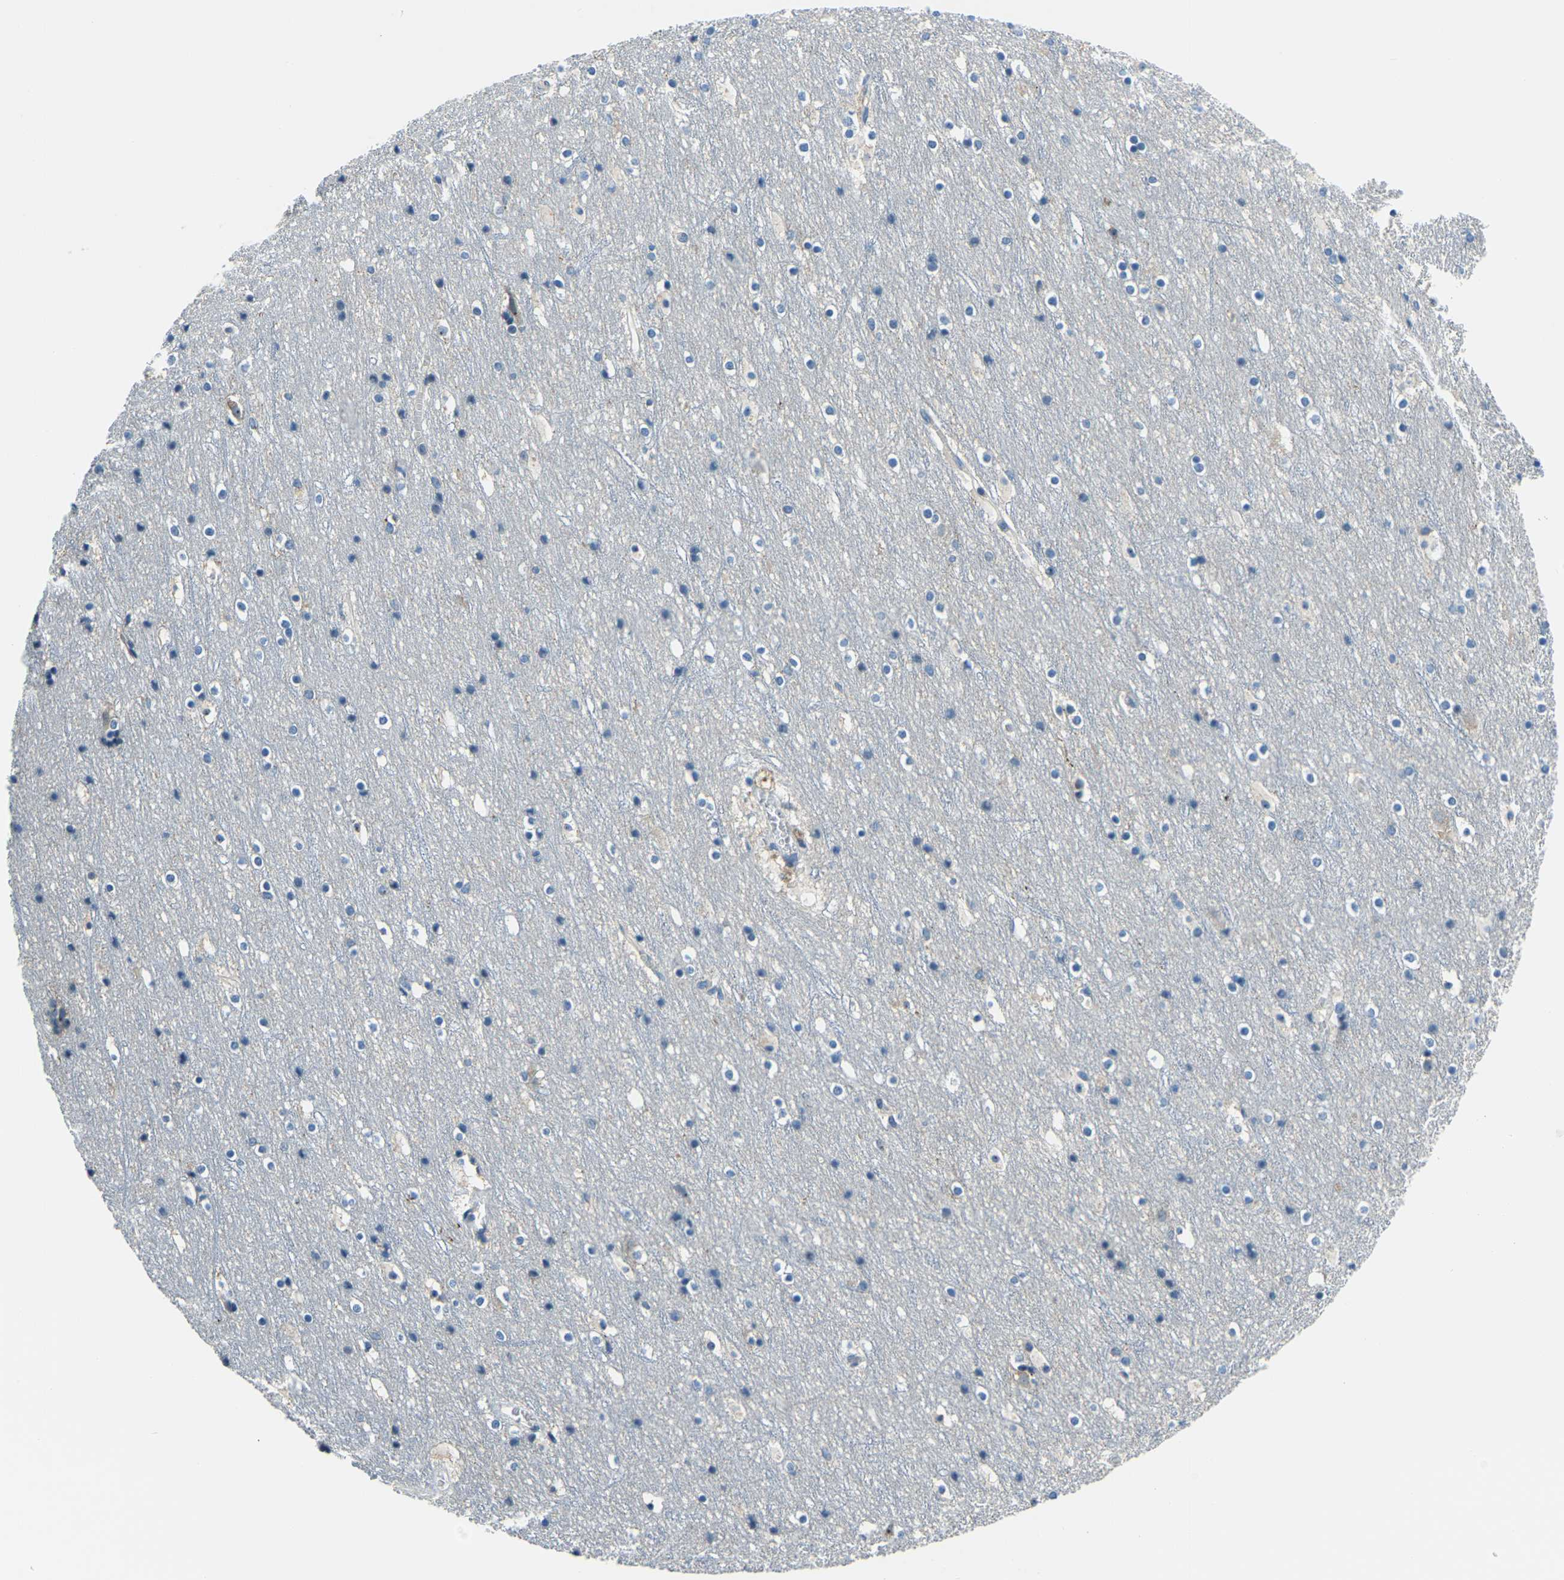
{"staining": {"intensity": "negative", "quantity": "none", "location": "none"}, "tissue": "cerebral cortex", "cell_type": "Endothelial cells", "image_type": "normal", "snomed": [{"axis": "morphology", "description": "Normal tissue, NOS"}, {"axis": "topography", "description": "Cerebral cortex"}], "caption": "This histopathology image is of benign cerebral cortex stained with immunohistochemistry to label a protein in brown with the nuclei are counter-stained blue. There is no positivity in endothelial cells.", "gene": "RRP1", "patient": {"sex": "male", "age": 45}}